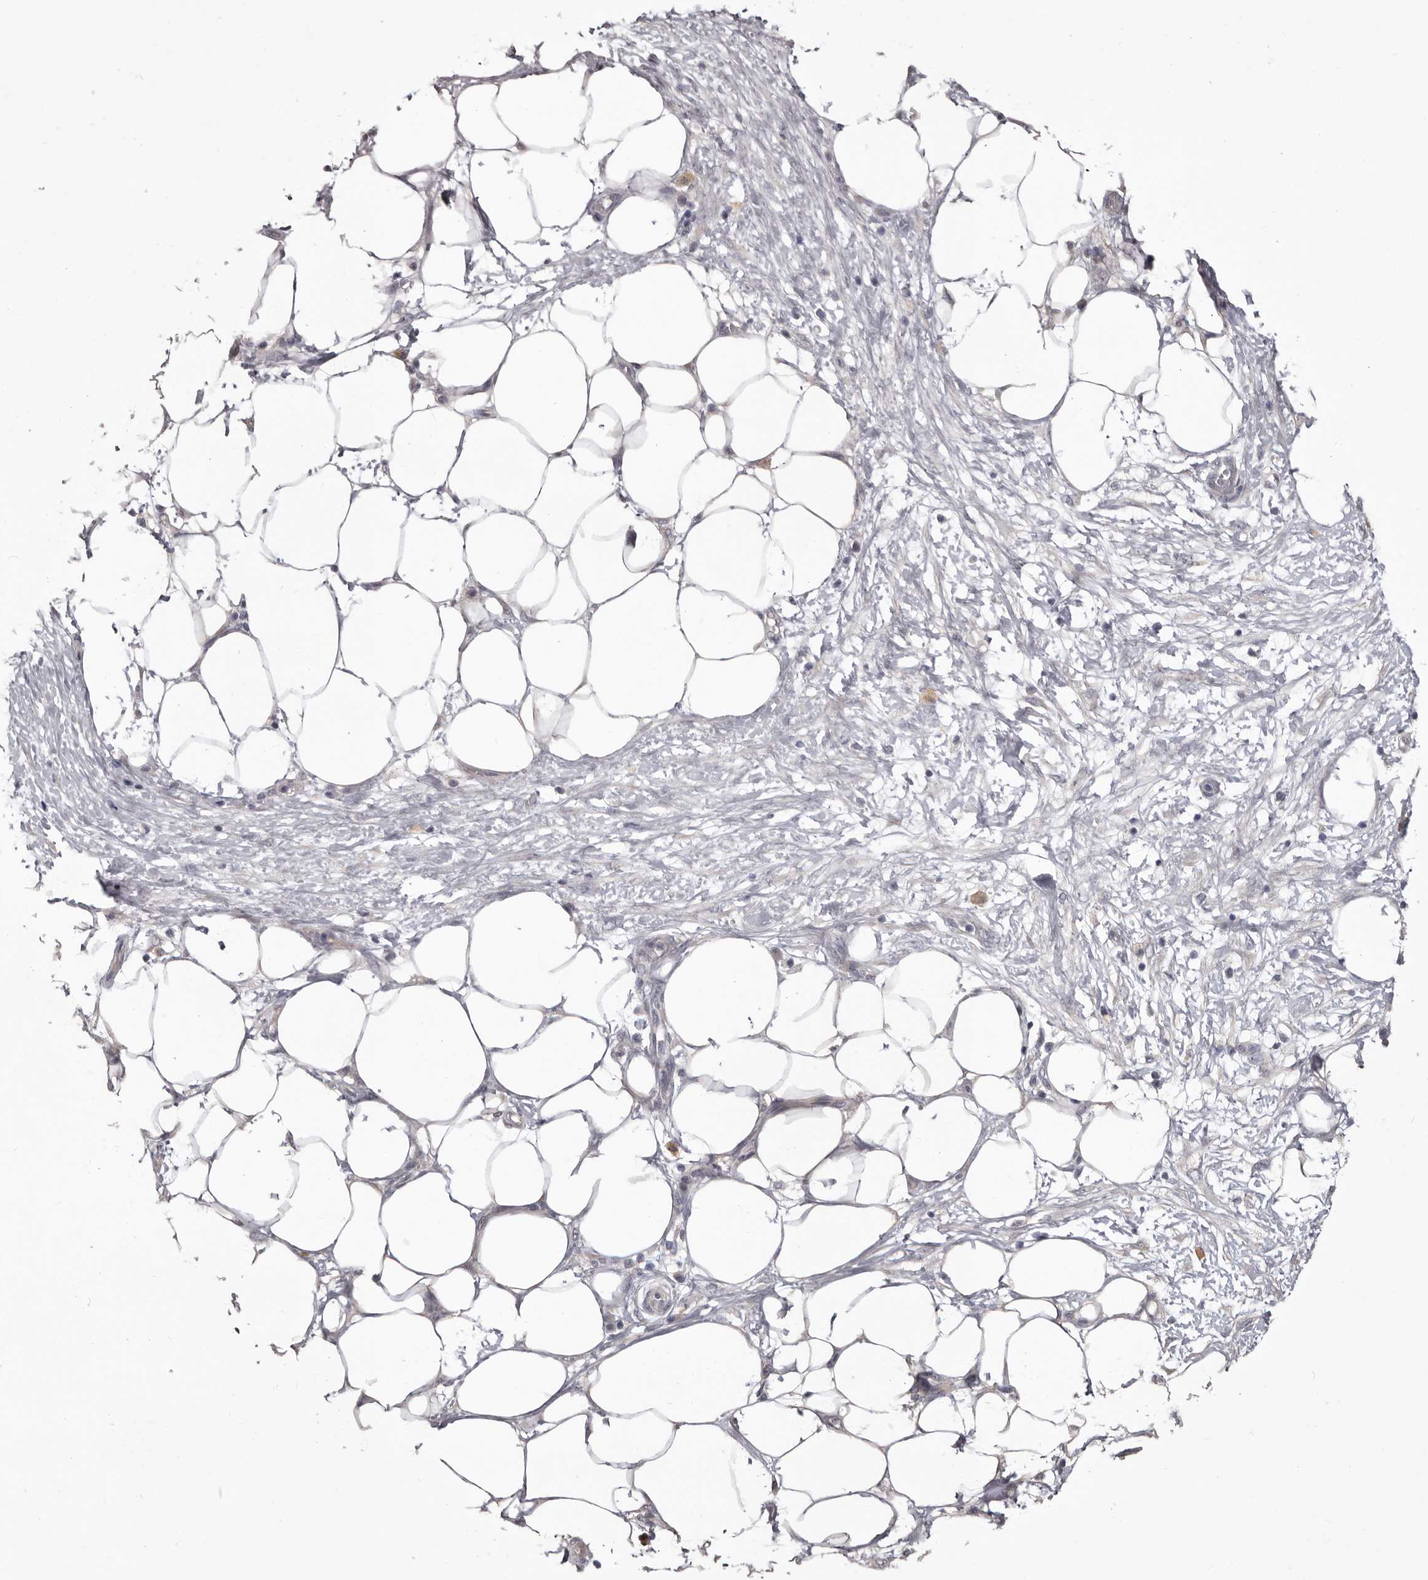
{"staining": {"intensity": "moderate", "quantity": "25%-75%", "location": "cytoplasmic/membranous"}, "tissue": "pancreatic cancer", "cell_type": "Tumor cells", "image_type": "cancer", "snomed": [{"axis": "morphology", "description": "Adenocarcinoma, NOS"}, {"axis": "topography", "description": "Pancreas"}], "caption": "Pancreatic adenocarcinoma tissue shows moderate cytoplasmic/membranous expression in about 25%-75% of tumor cells, visualized by immunohistochemistry.", "gene": "LPAR6", "patient": {"sex": "female", "age": 78}}